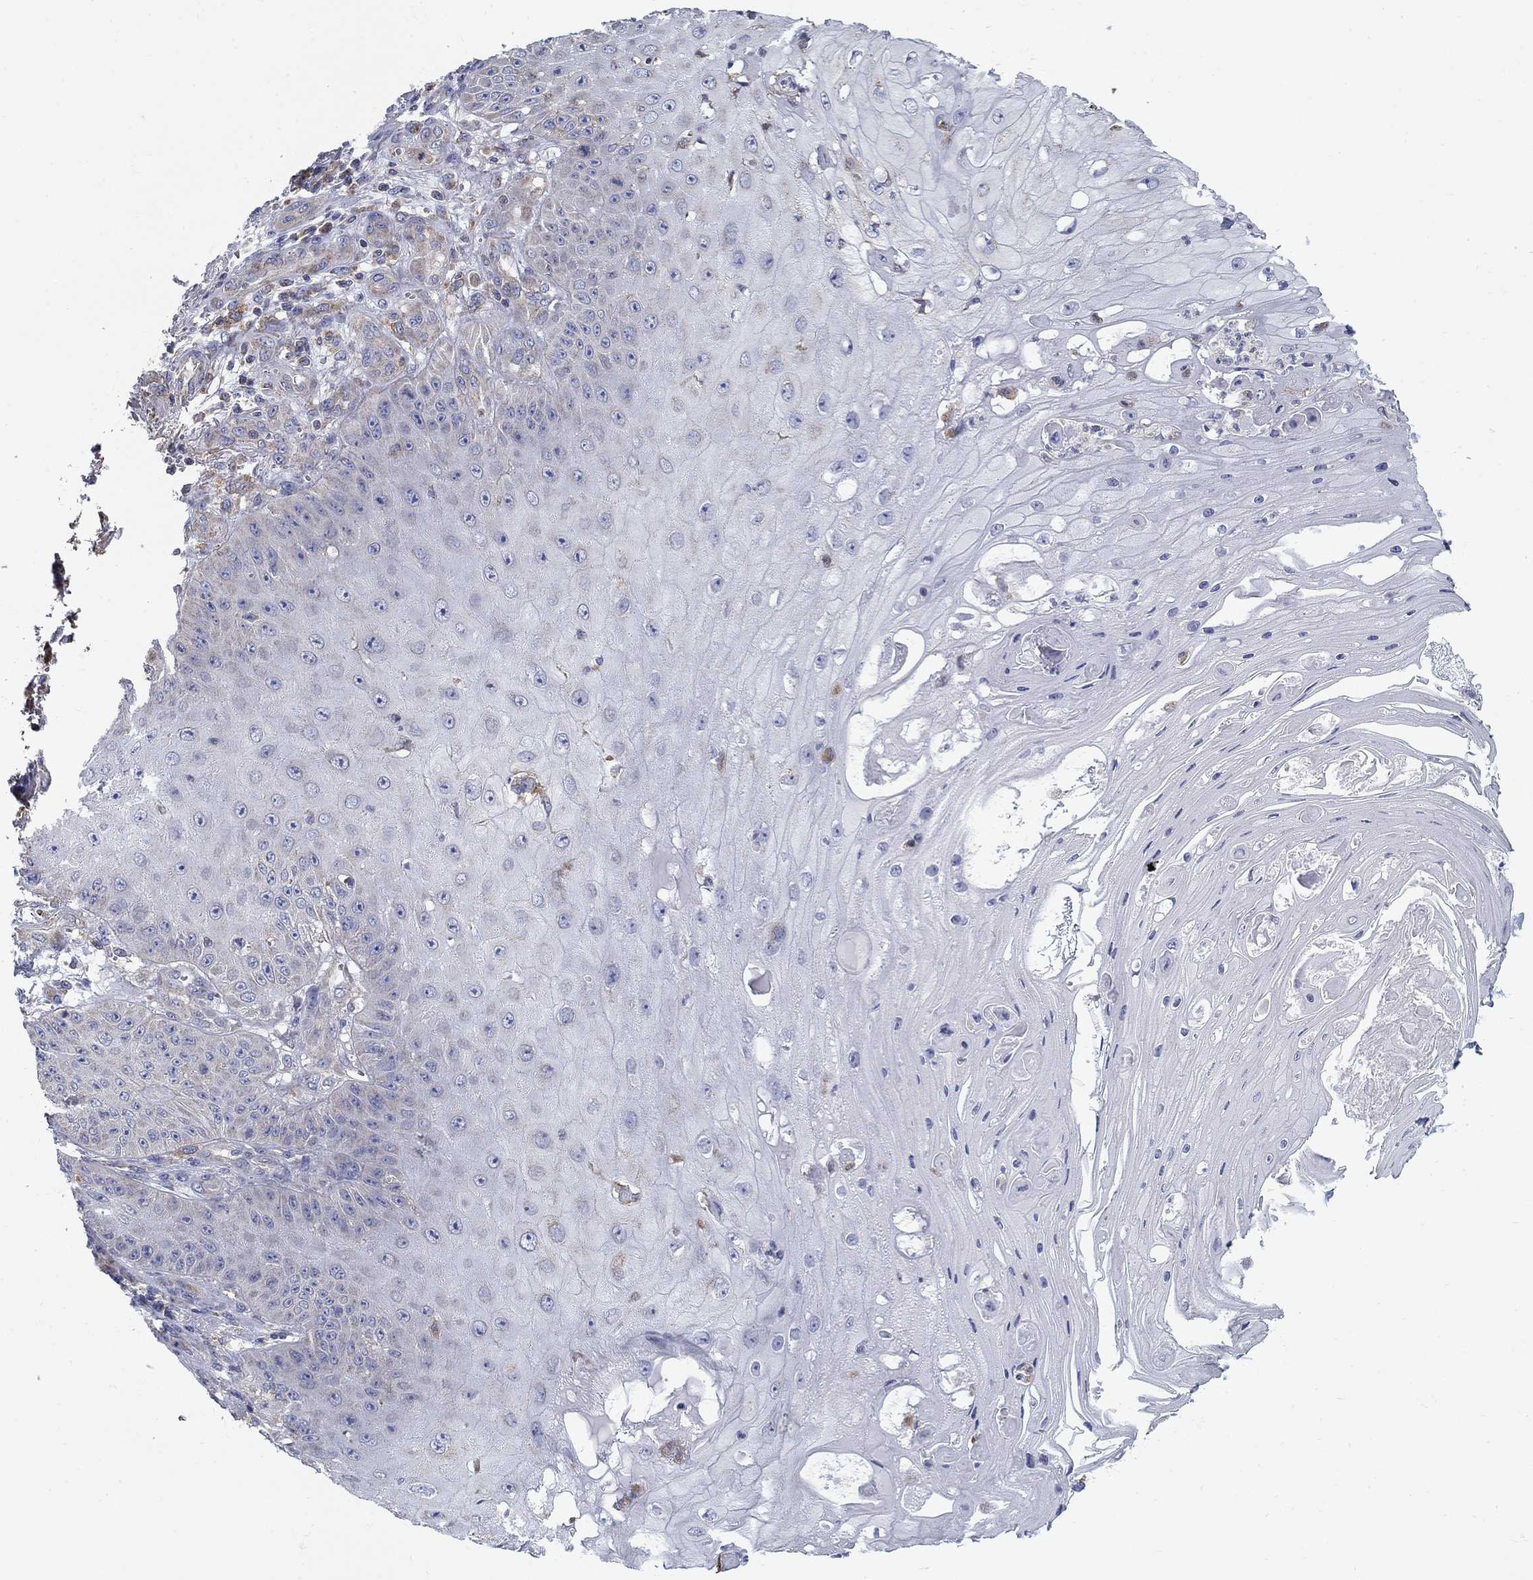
{"staining": {"intensity": "negative", "quantity": "none", "location": "none"}, "tissue": "skin cancer", "cell_type": "Tumor cells", "image_type": "cancer", "snomed": [{"axis": "morphology", "description": "Squamous cell carcinoma, NOS"}, {"axis": "topography", "description": "Skin"}], "caption": "This image is of skin cancer stained with IHC to label a protein in brown with the nuclei are counter-stained blue. There is no staining in tumor cells. (Brightfield microscopy of DAB IHC at high magnification).", "gene": "NME5", "patient": {"sex": "male", "age": 70}}